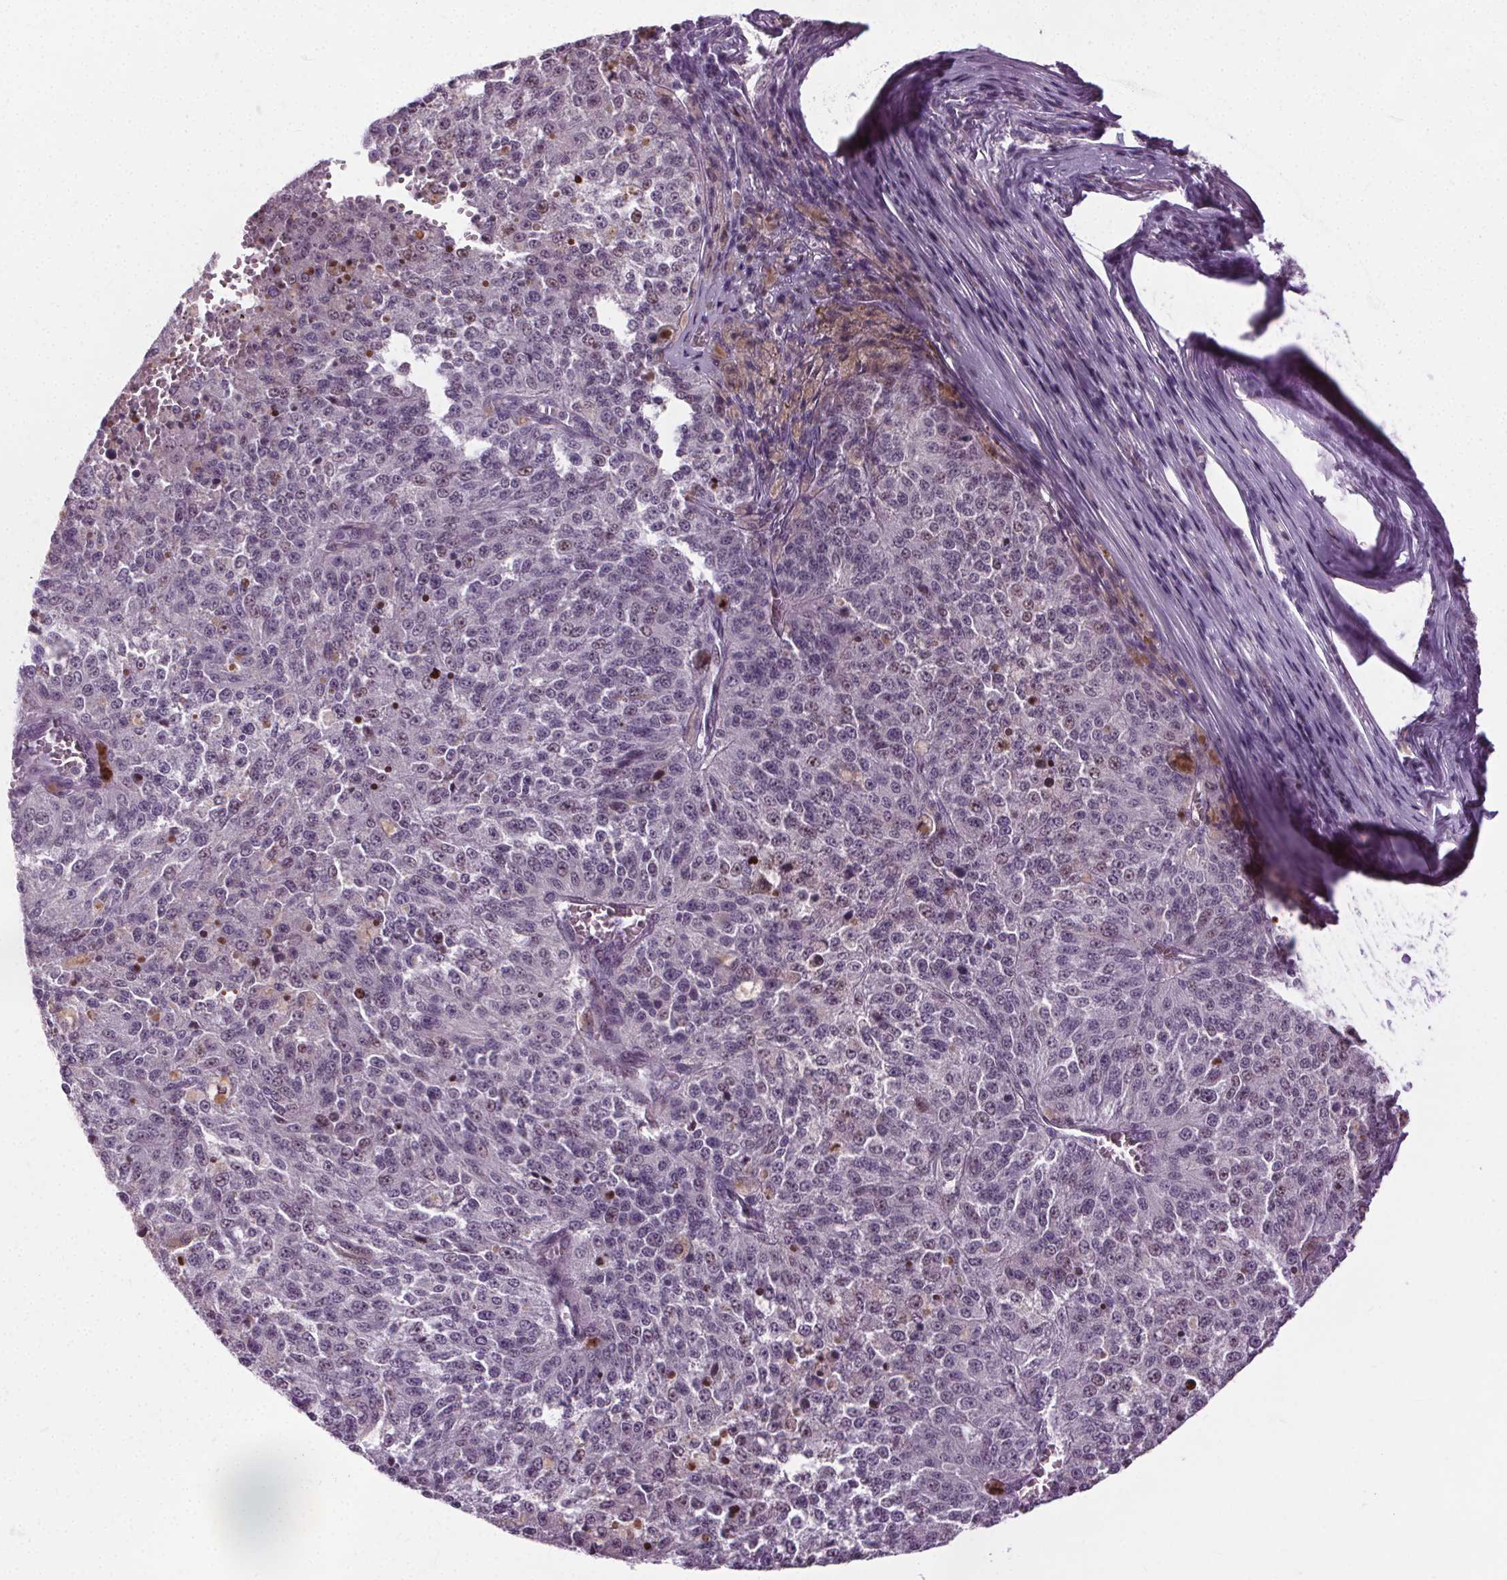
{"staining": {"intensity": "negative", "quantity": "none", "location": "none"}, "tissue": "melanoma", "cell_type": "Tumor cells", "image_type": "cancer", "snomed": [{"axis": "morphology", "description": "Malignant melanoma, Metastatic site"}, {"axis": "topography", "description": "Lymph node"}], "caption": "A photomicrograph of human melanoma is negative for staining in tumor cells.", "gene": "CEBPA", "patient": {"sex": "female", "age": 64}}